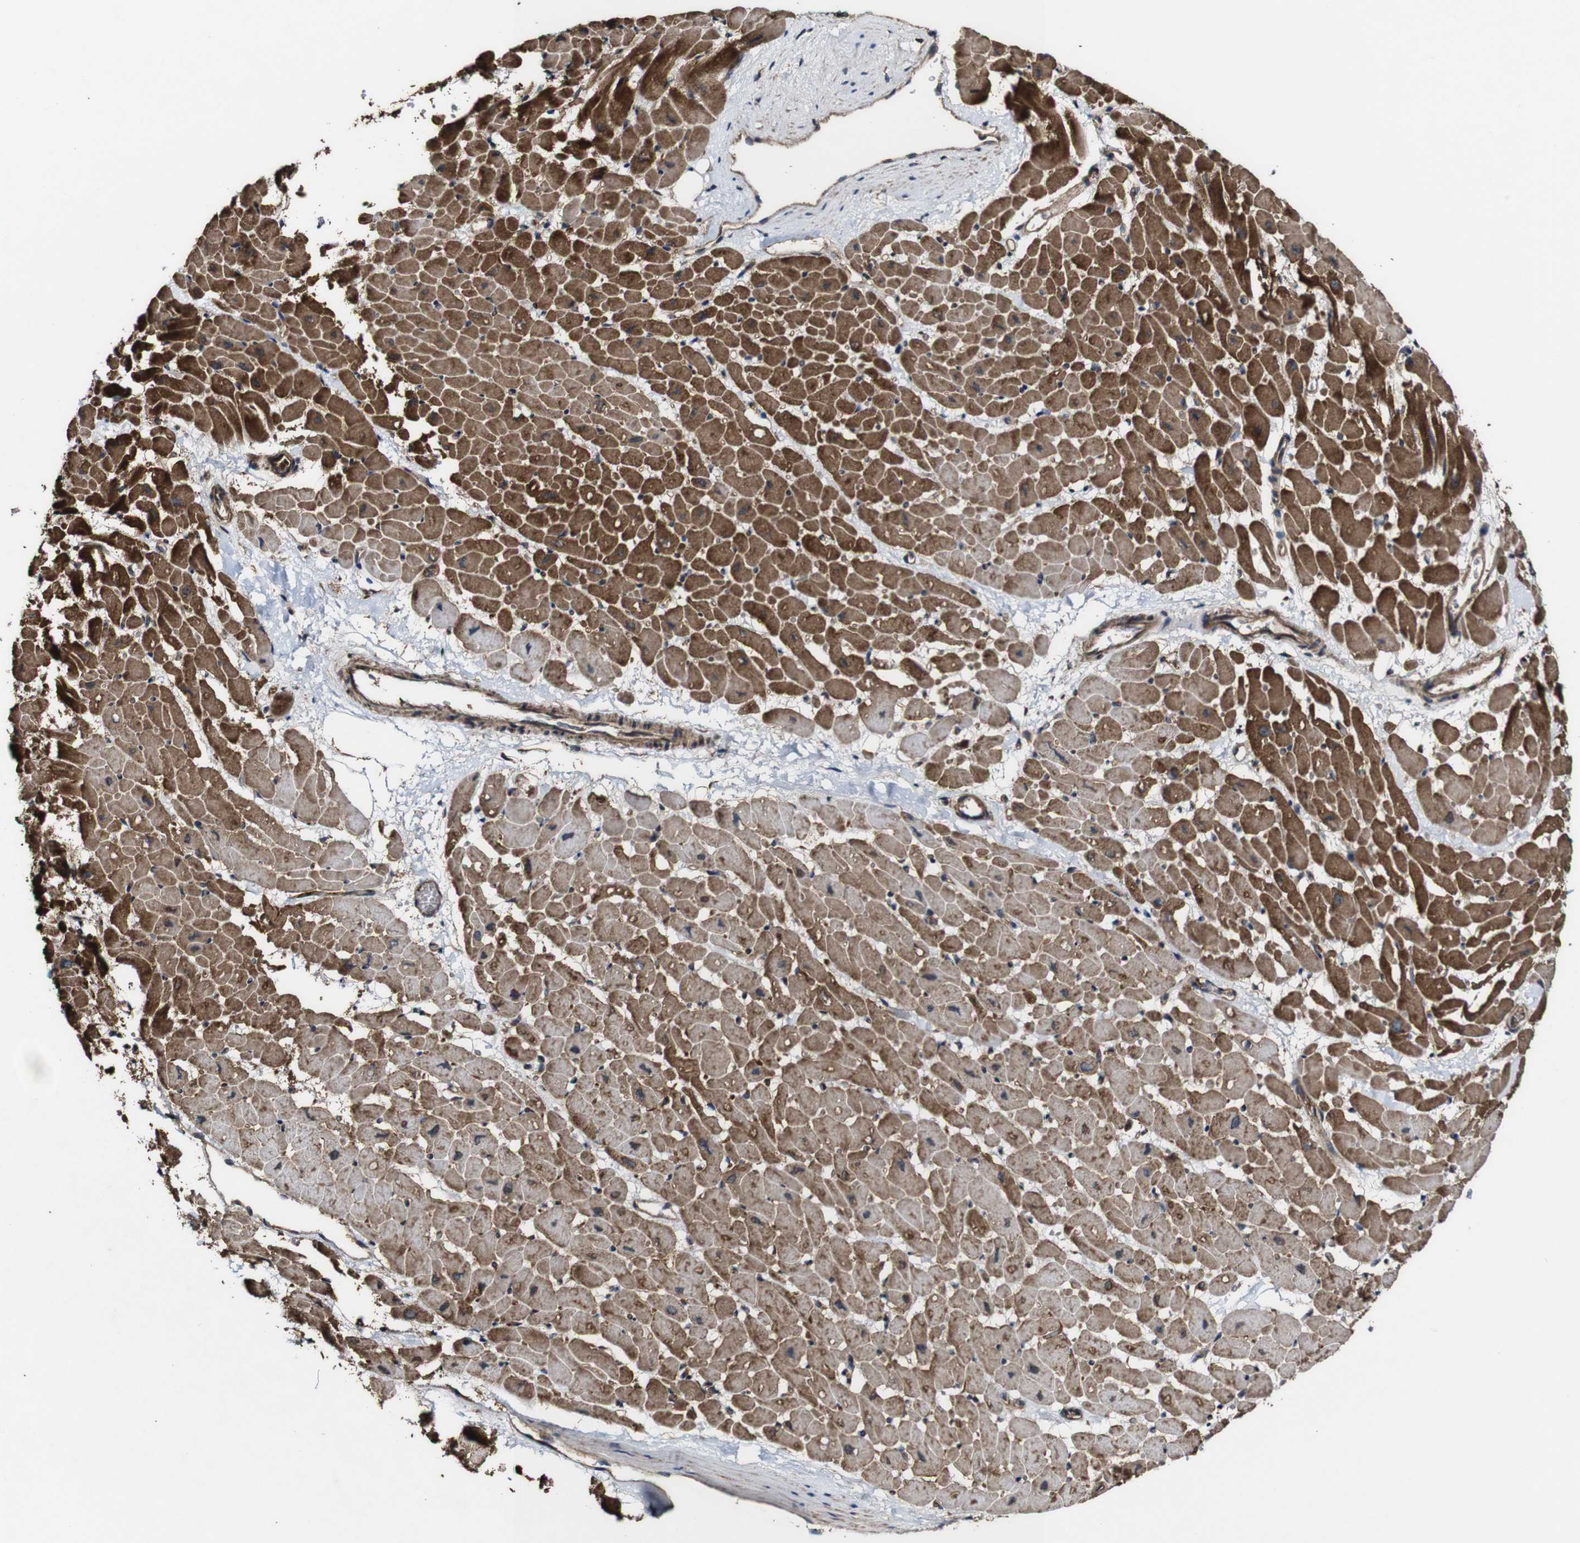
{"staining": {"intensity": "strong", "quantity": "25%-75%", "location": "cytoplasmic/membranous"}, "tissue": "heart muscle", "cell_type": "Cardiomyocytes", "image_type": "normal", "snomed": [{"axis": "morphology", "description": "Normal tissue, NOS"}, {"axis": "topography", "description": "Heart"}], "caption": "A brown stain shows strong cytoplasmic/membranous expression of a protein in cardiomyocytes of unremarkable human heart muscle.", "gene": "BTN3A3", "patient": {"sex": "male", "age": 45}}